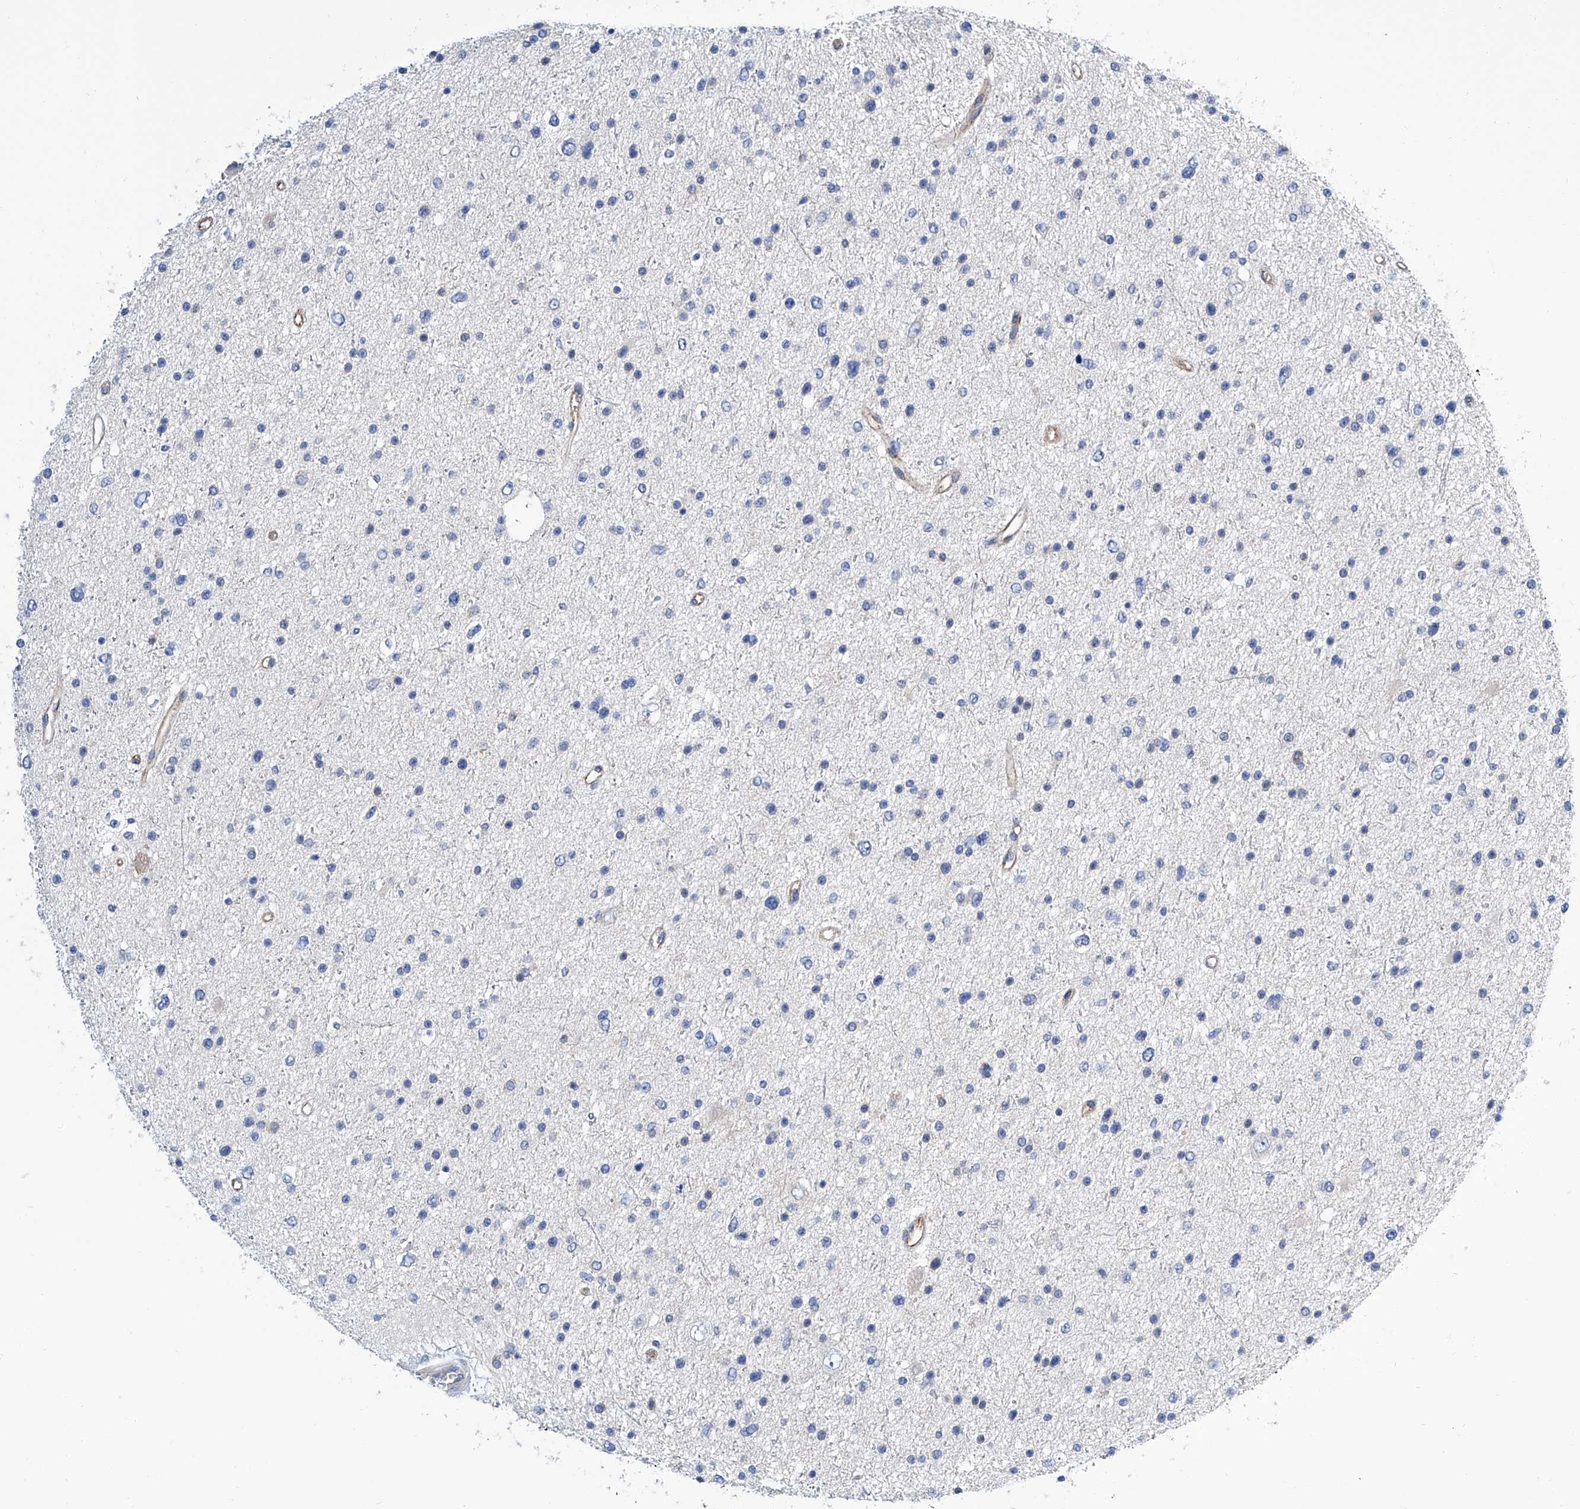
{"staining": {"intensity": "negative", "quantity": "none", "location": "none"}, "tissue": "glioma", "cell_type": "Tumor cells", "image_type": "cancer", "snomed": [{"axis": "morphology", "description": "Glioma, malignant, Low grade"}, {"axis": "topography", "description": "Brain"}], "caption": "Immunohistochemical staining of low-grade glioma (malignant) shows no significant staining in tumor cells.", "gene": "GPT", "patient": {"sex": "female", "age": 37}}